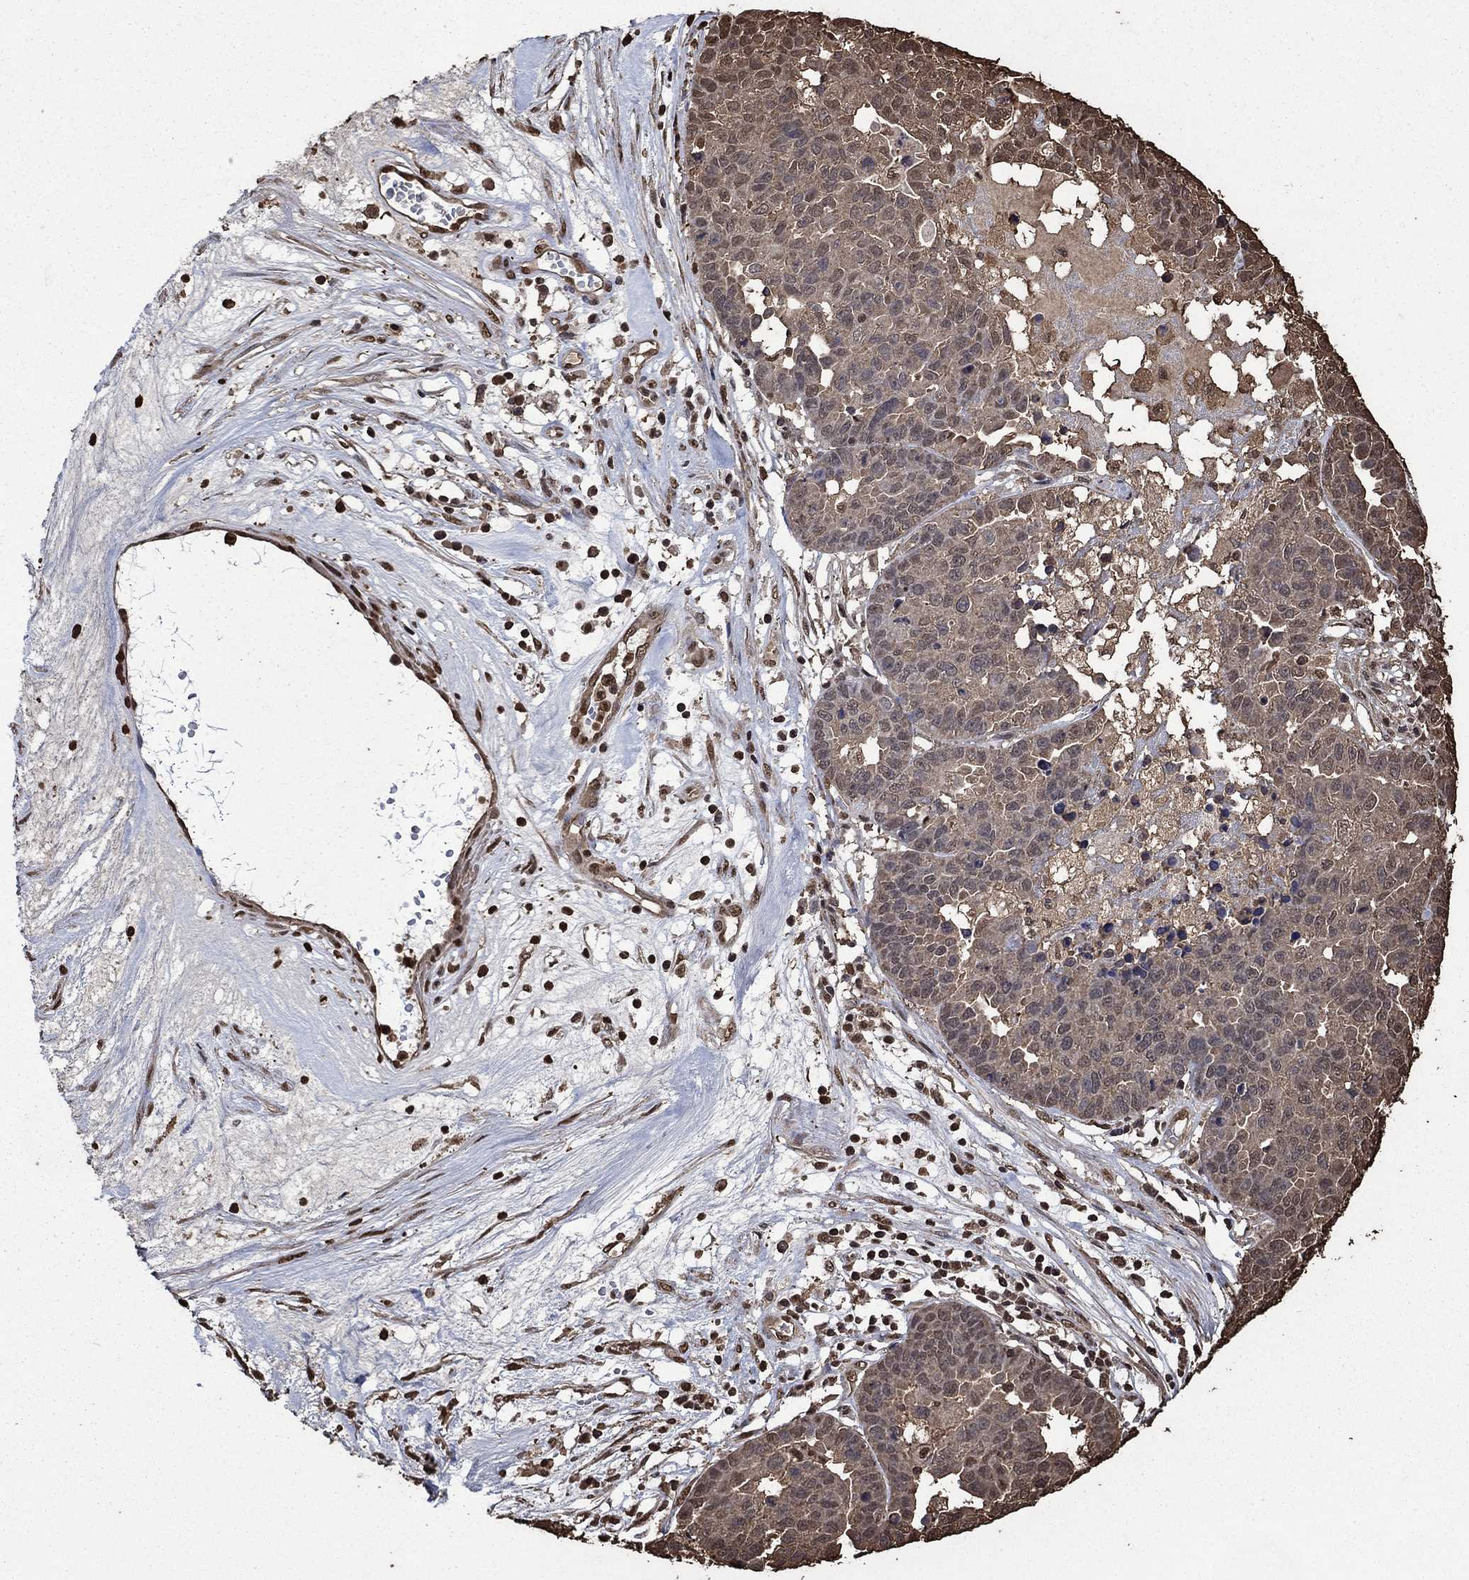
{"staining": {"intensity": "weak", "quantity": "<25%", "location": "cytoplasmic/membranous"}, "tissue": "ovarian cancer", "cell_type": "Tumor cells", "image_type": "cancer", "snomed": [{"axis": "morphology", "description": "Cystadenocarcinoma, serous, NOS"}, {"axis": "topography", "description": "Ovary"}], "caption": "Tumor cells are negative for protein expression in human serous cystadenocarcinoma (ovarian).", "gene": "GAPDH", "patient": {"sex": "female", "age": 87}}